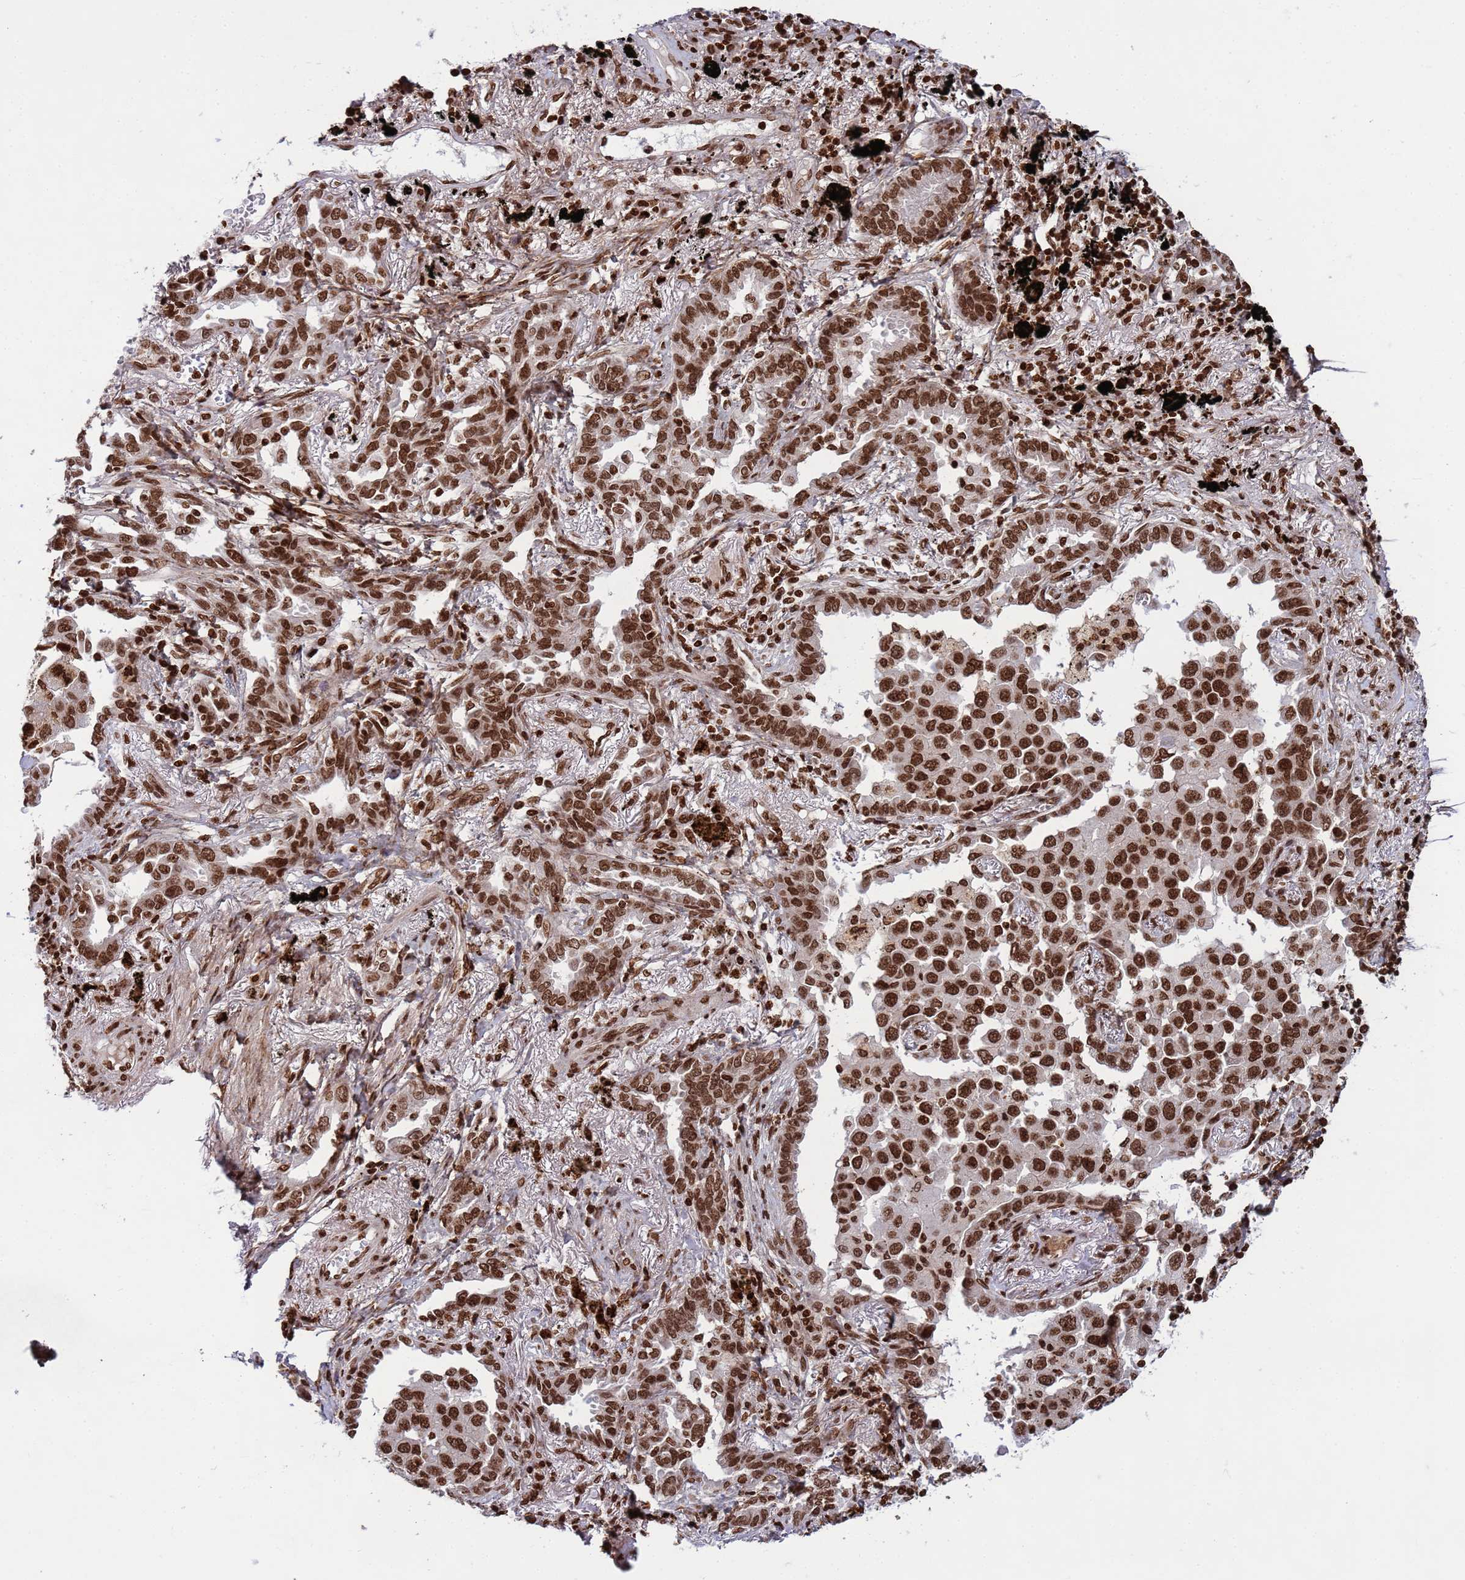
{"staining": {"intensity": "strong", "quantity": ">75%", "location": "nuclear"}, "tissue": "lung cancer", "cell_type": "Tumor cells", "image_type": "cancer", "snomed": [{"axis": "morphology", "description": "Adenocarcinoma, NOS"}, {"axis": "topography", "description": "Lung"}], "caption": "Immunohistochemical staining of lung adenocarcinoma exhibits strong nuclear protein staining in approximately >75% of tumor cells.", "gene": "H3-3B", "patient": {"sex": "male", "age": 67}}